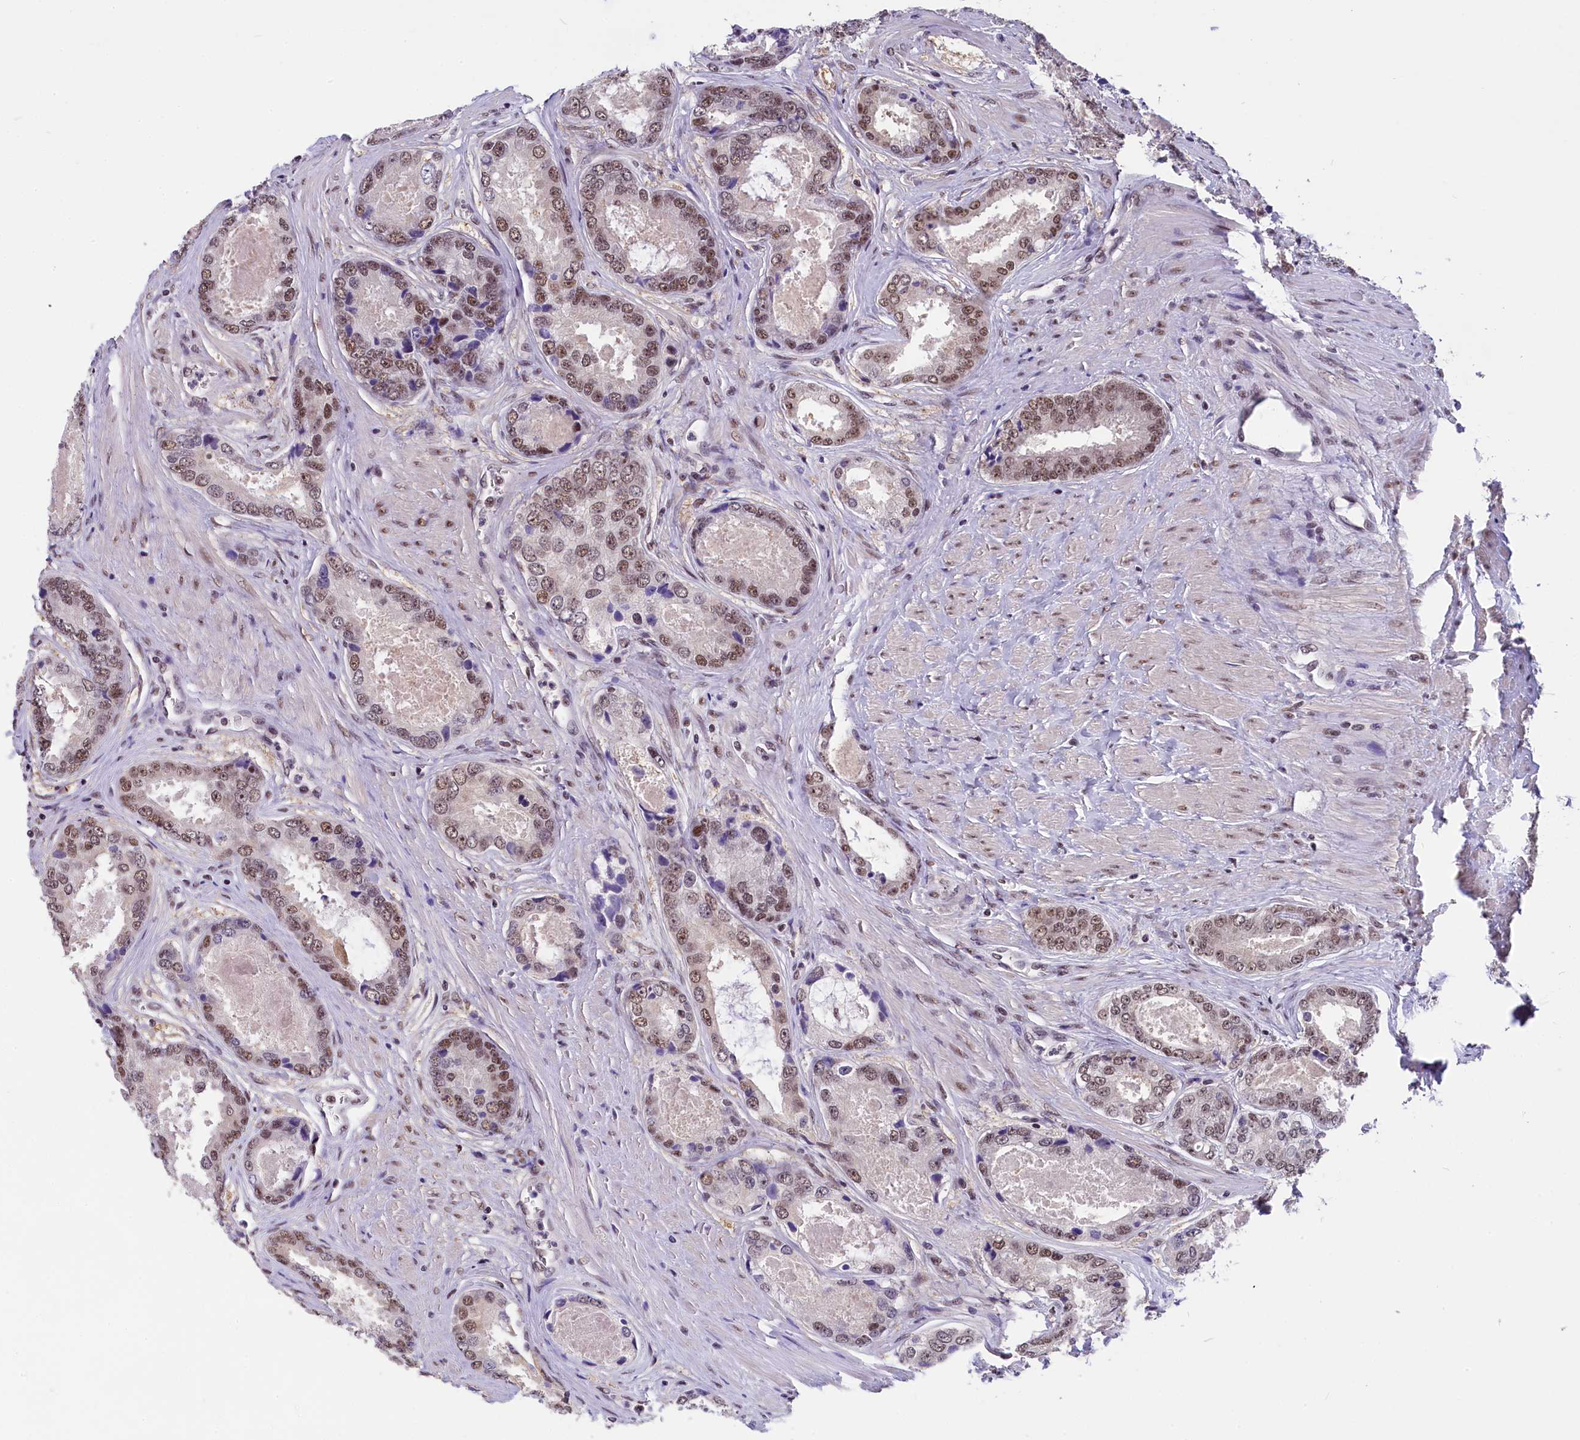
{"staining": {"intensity": "moderate", "quantity": ">75%", "location": "nuclear"}, "tissue": "prostate cancer", "cell_type": "Tumor cells", "image_type": "cancer", "snomed": [{"axis": "morphology", "description": "Adenocarcinoma, Low grade"}, {"axis": "topography", "description": "Prostate"}], "caption": "The micrograph exhibits staining of prostate cancer (adenocarcinoma (low-grade)), revealing moderate nuclear protein staining (brown color) within tumor cells.", "gene": "ZC3H4", "patient": {"sex": "male", "age": 68}}